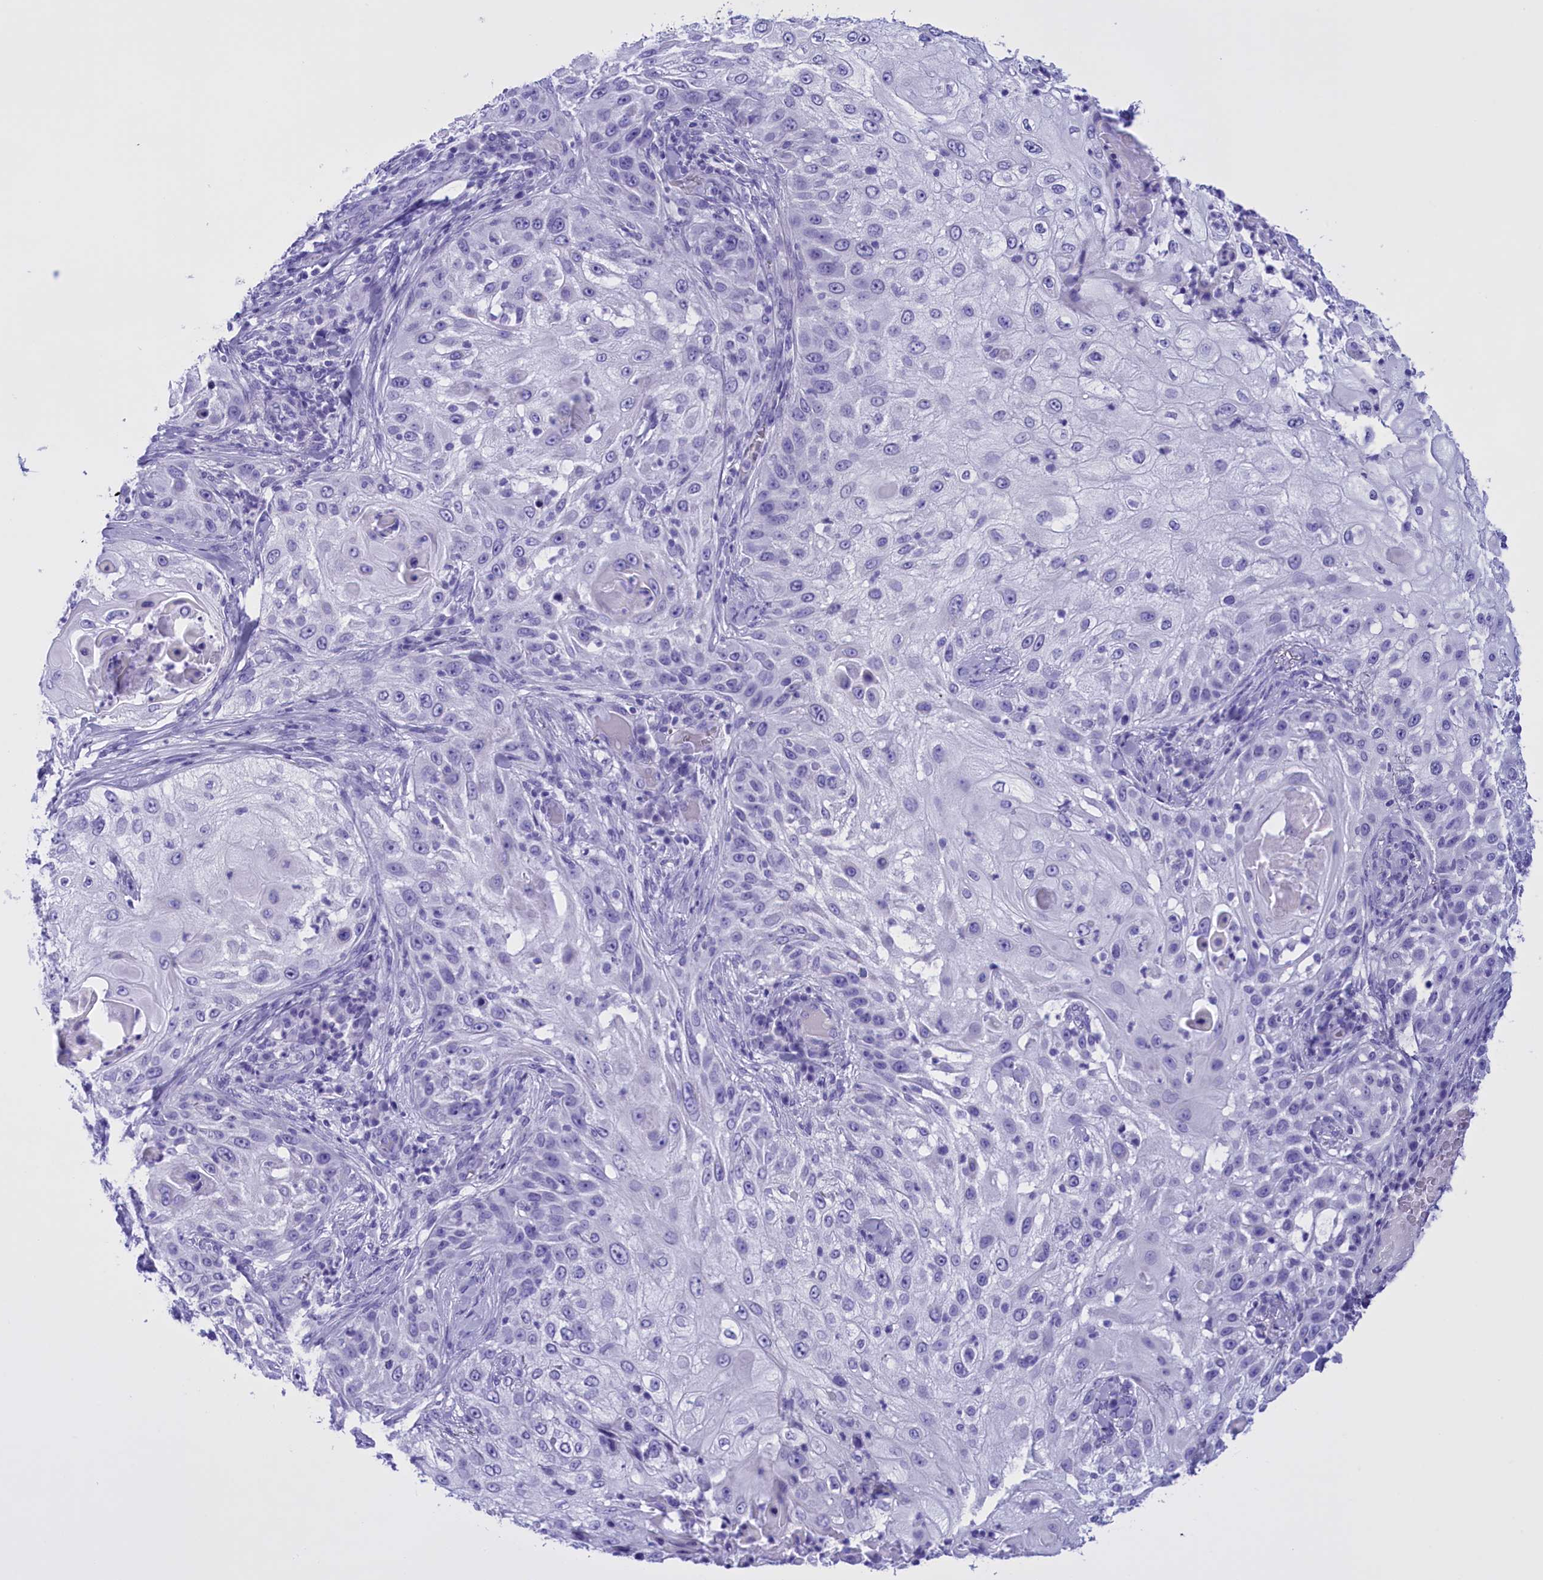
{"staining": {"intensity": "negative", "quantity": "none", "location": "none"}, "tissue": "skin cancer", "cell_type": "Tumor cells", "image_type": "cancer", "snomed": [{"axis": "morphology", "description": "Squamous cell carcinoma, NOS"}, {"axis": "topography", "description": "Skin"}], "caption": "An immunohistochemistry micrograph of skin cancer is shown. There is no staining in tumor cells of skin cancer. Brightfield microscopy of immunohistochemistry stained with DAB (brown) and hematoxylin (blue), captured at high magnification.", "gene": "BRI3", "patient": {"sex": "female", "age": 44}}